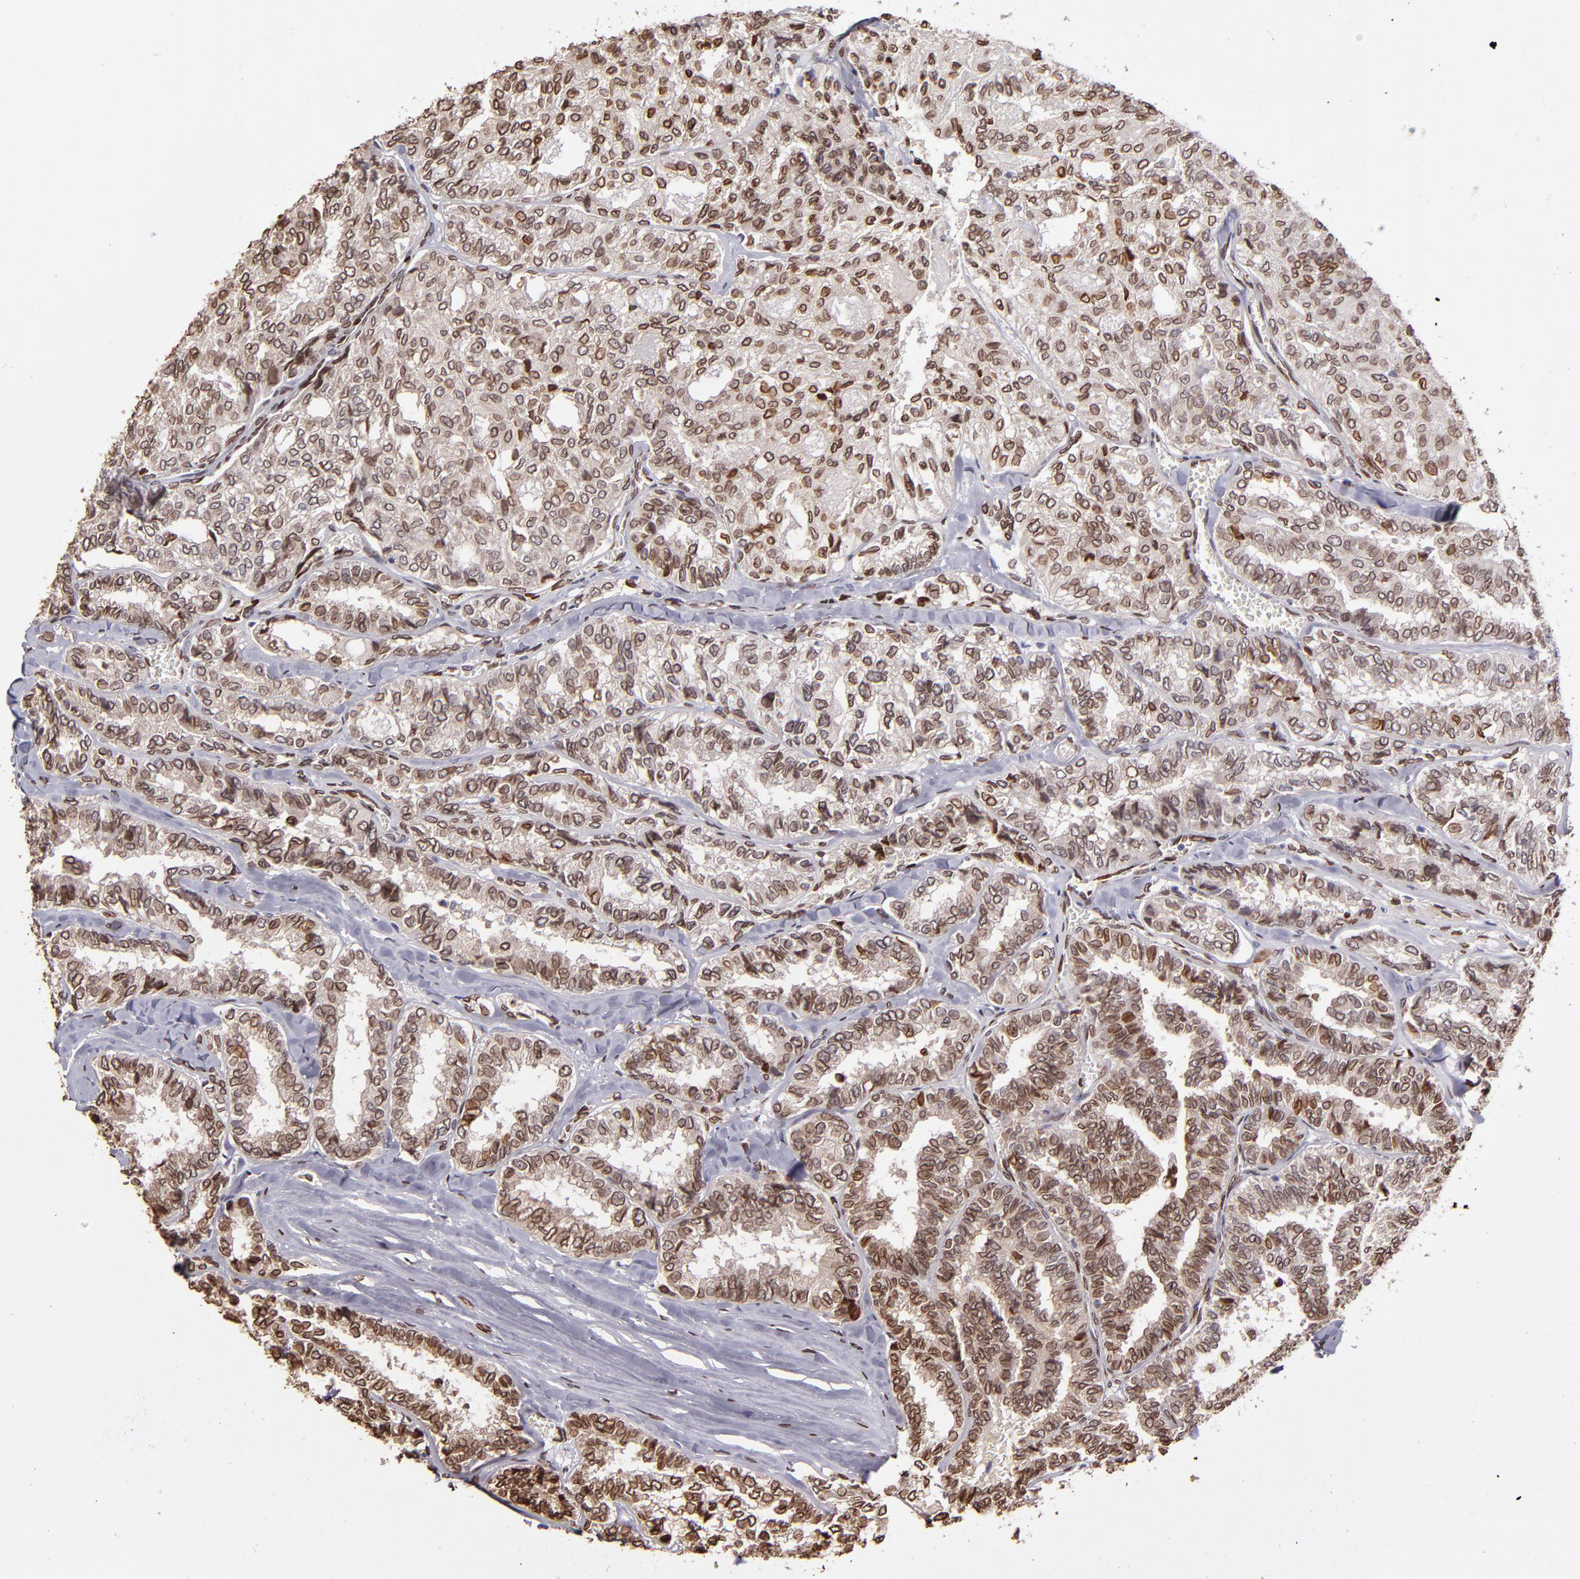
{"staining": {"intensity": "moderate", "quantity": ">75%", "location": "cytoplasmic/membranous,nuclear"}, "tissue": "thyroid cancer", "cell_type": "Tumor cells", "image_type": "cancer", "snomed": [{"axis": "morphology", "description": "Papillary adenocarcinoma, NOS"}, {"axis": "topography", "description": "Thyroid gland"}], "caption": "Papillary adenocarcinoma (thyroid) stained with immunohistochemistry displays moderate cytoplasmic/membranous and nuclear staining in about >75% of tumor cells. The staining was performed using DAB (3,3'-diaminobenzidine), with brown indicating positive protein expression. Nuclei are stained blue with hematoxylin.", "gene": "PUM3", "patient": {"sex": "female", "age": 35}}